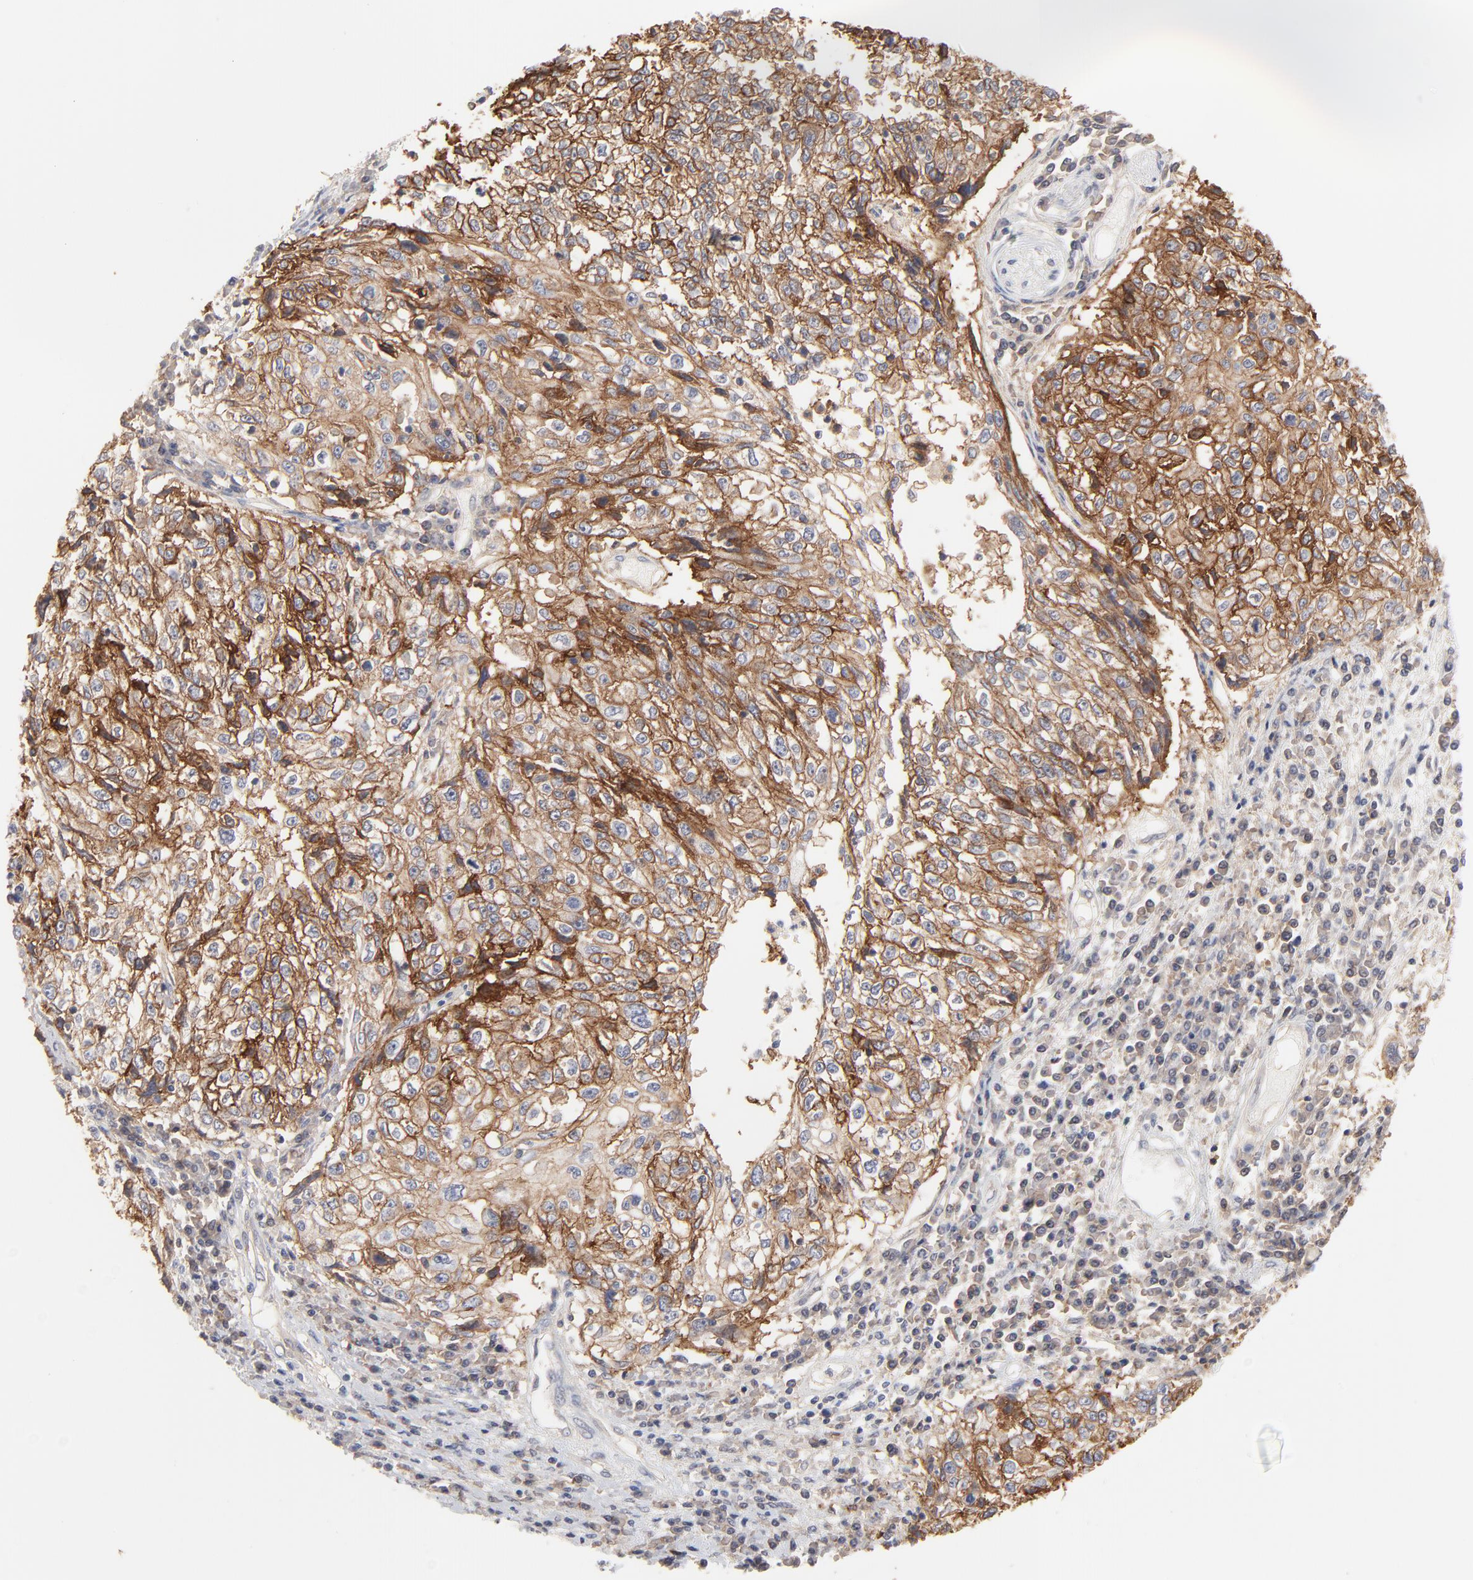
{"staining": {"intensity": "strong", "quantity": ">75%", "location": "cytoplasmic/membranous"}, "tissue": "cervical cancer", "cell_type": "Tumor cells", "image_type": "cancer", "snomed": [{"axis": "morphology", "description": "Squamous cell carcinoma, NOS"}, {"axis": "topography", "description": "Cervix"}], "caption": "A histopathology image of human cervical cancer stained for a protein displays strong cytoplasmic/membranous brown staining in tumor cells.", "gene": "SLC16A1", "patient": {"sex": "female", "age": 57}}